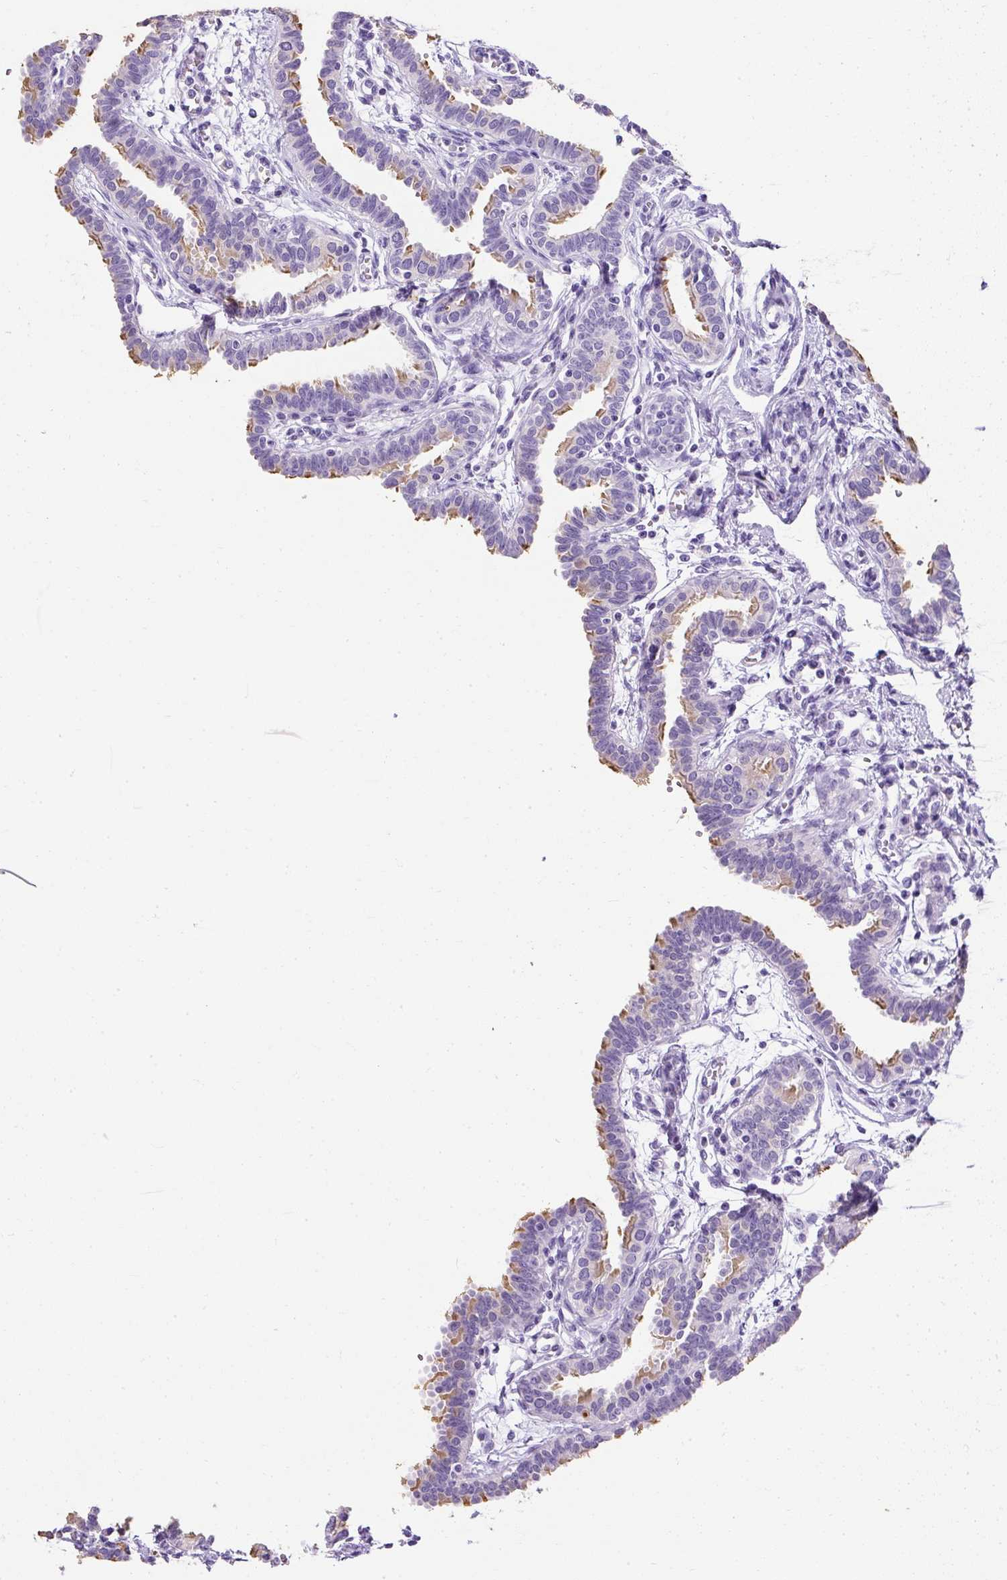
{"staining": {"intensity": "negative", "quantity": "none", "location": "none"}, "tissue": "ovary", "cell_type": "Ovarian stroma cells", "image_type": "normal", "snomed": [{"axis": "morphology", "description": "Normal tissue, NOS"}, {"axis": "topography", "description": "Ovary"}], "caption": "Histopathology image shows no protein expression in ovarian stroma cells of benign ovary.", "gene": "C2CD4C", "patient": {"sex": "female", "age": 67}}